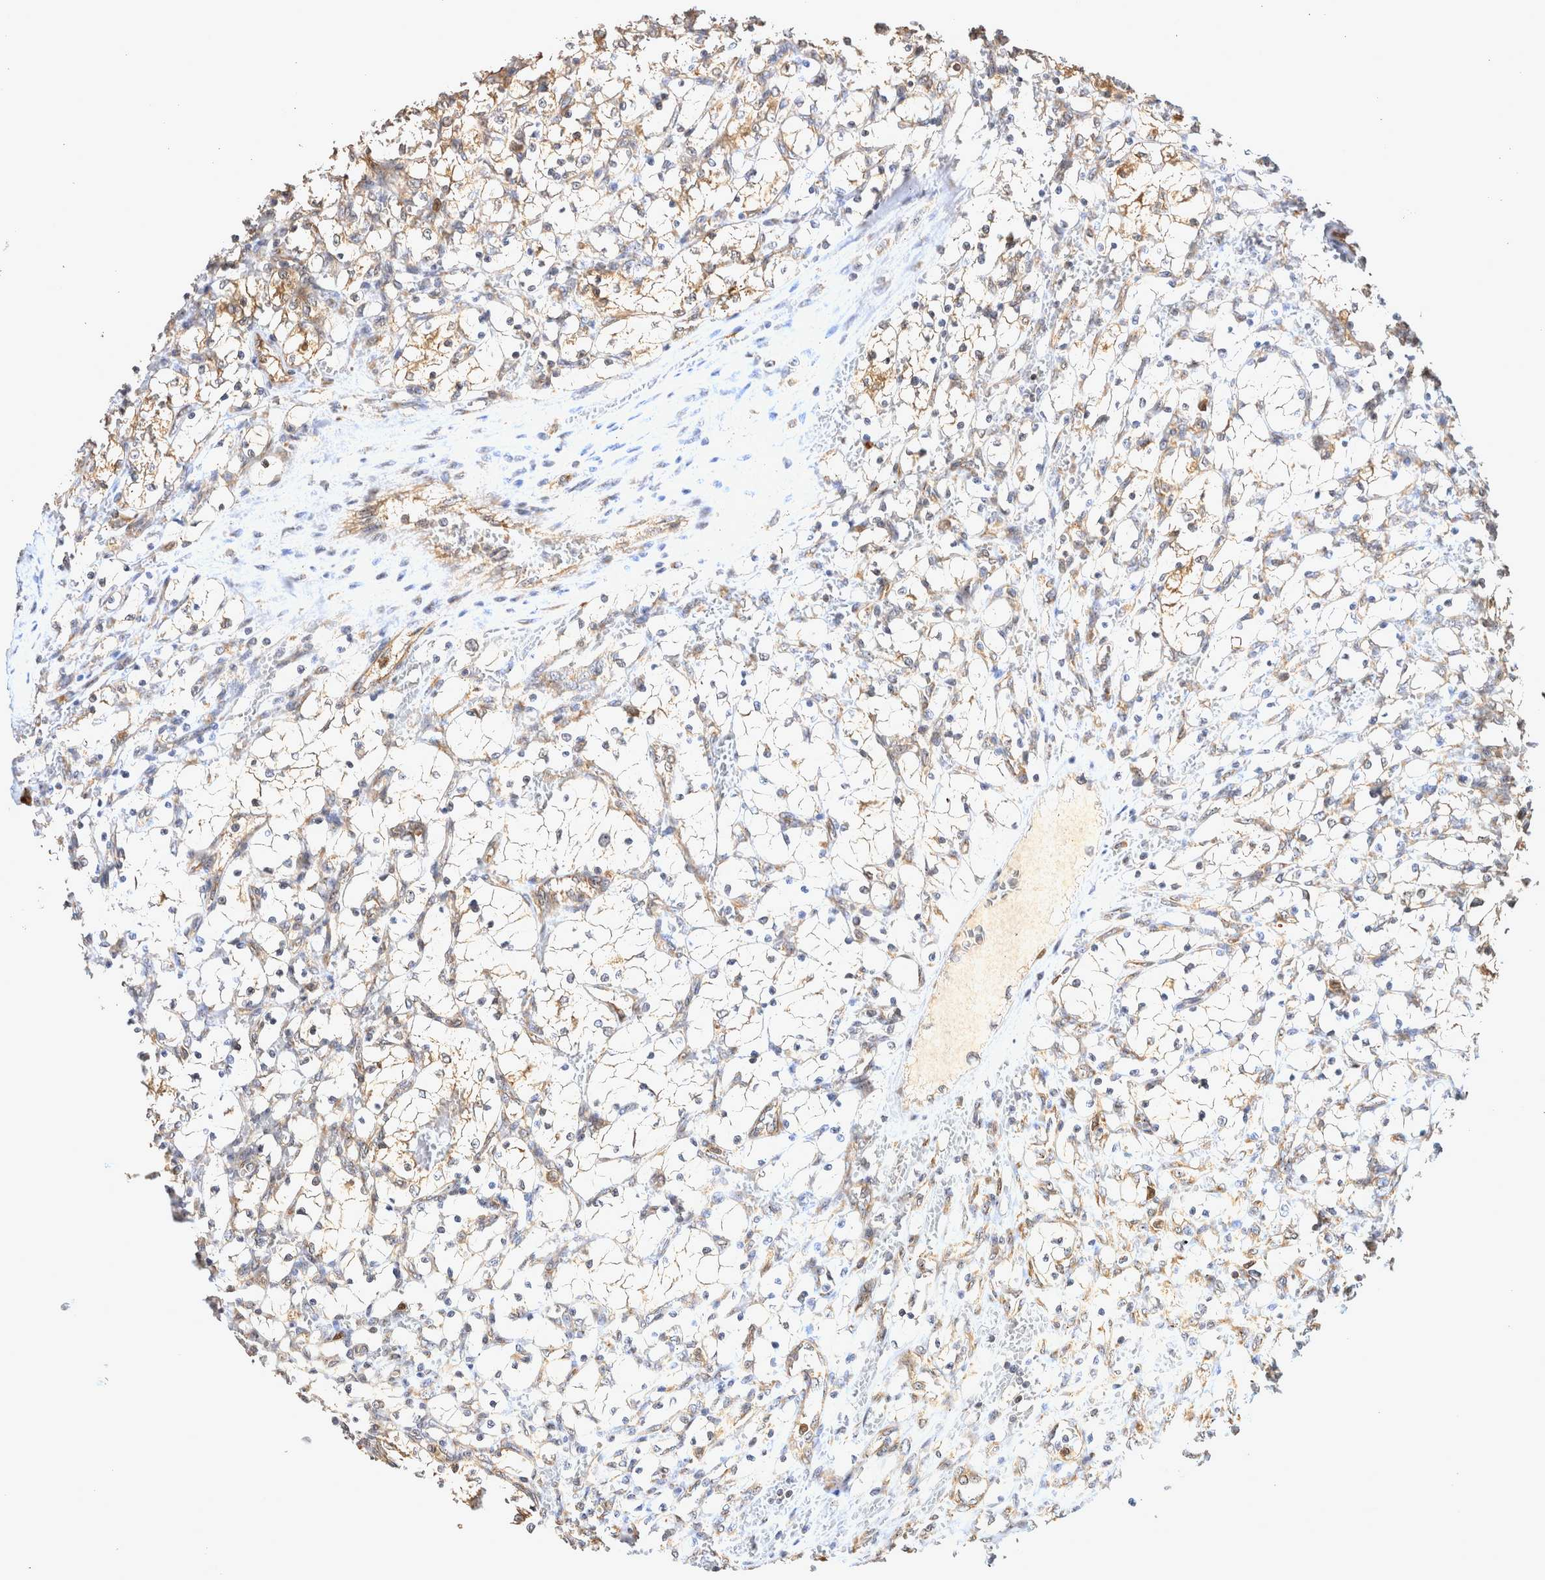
{"staining": {"intensity": "moderate", "quantity": "<25%", "location": "cytoplasmic/membranous"}, "tissue": "renal cancer", "cell_type": "Tumor cells", "image_type": "cancer", "snomed": [{"axis": "morphology", "description": "Adenocarcinoma, NOS"}, {"axis": "topography", "description": "Kidney"}], "caption": "The histopathology image displays a brown stain indicating the presence of a protein in the cytoplasmic/membranous of tumor cells in renal adenocarcinoma.", "gene": "ATXN2", "patient": {"sex": "female", "age": 69}}